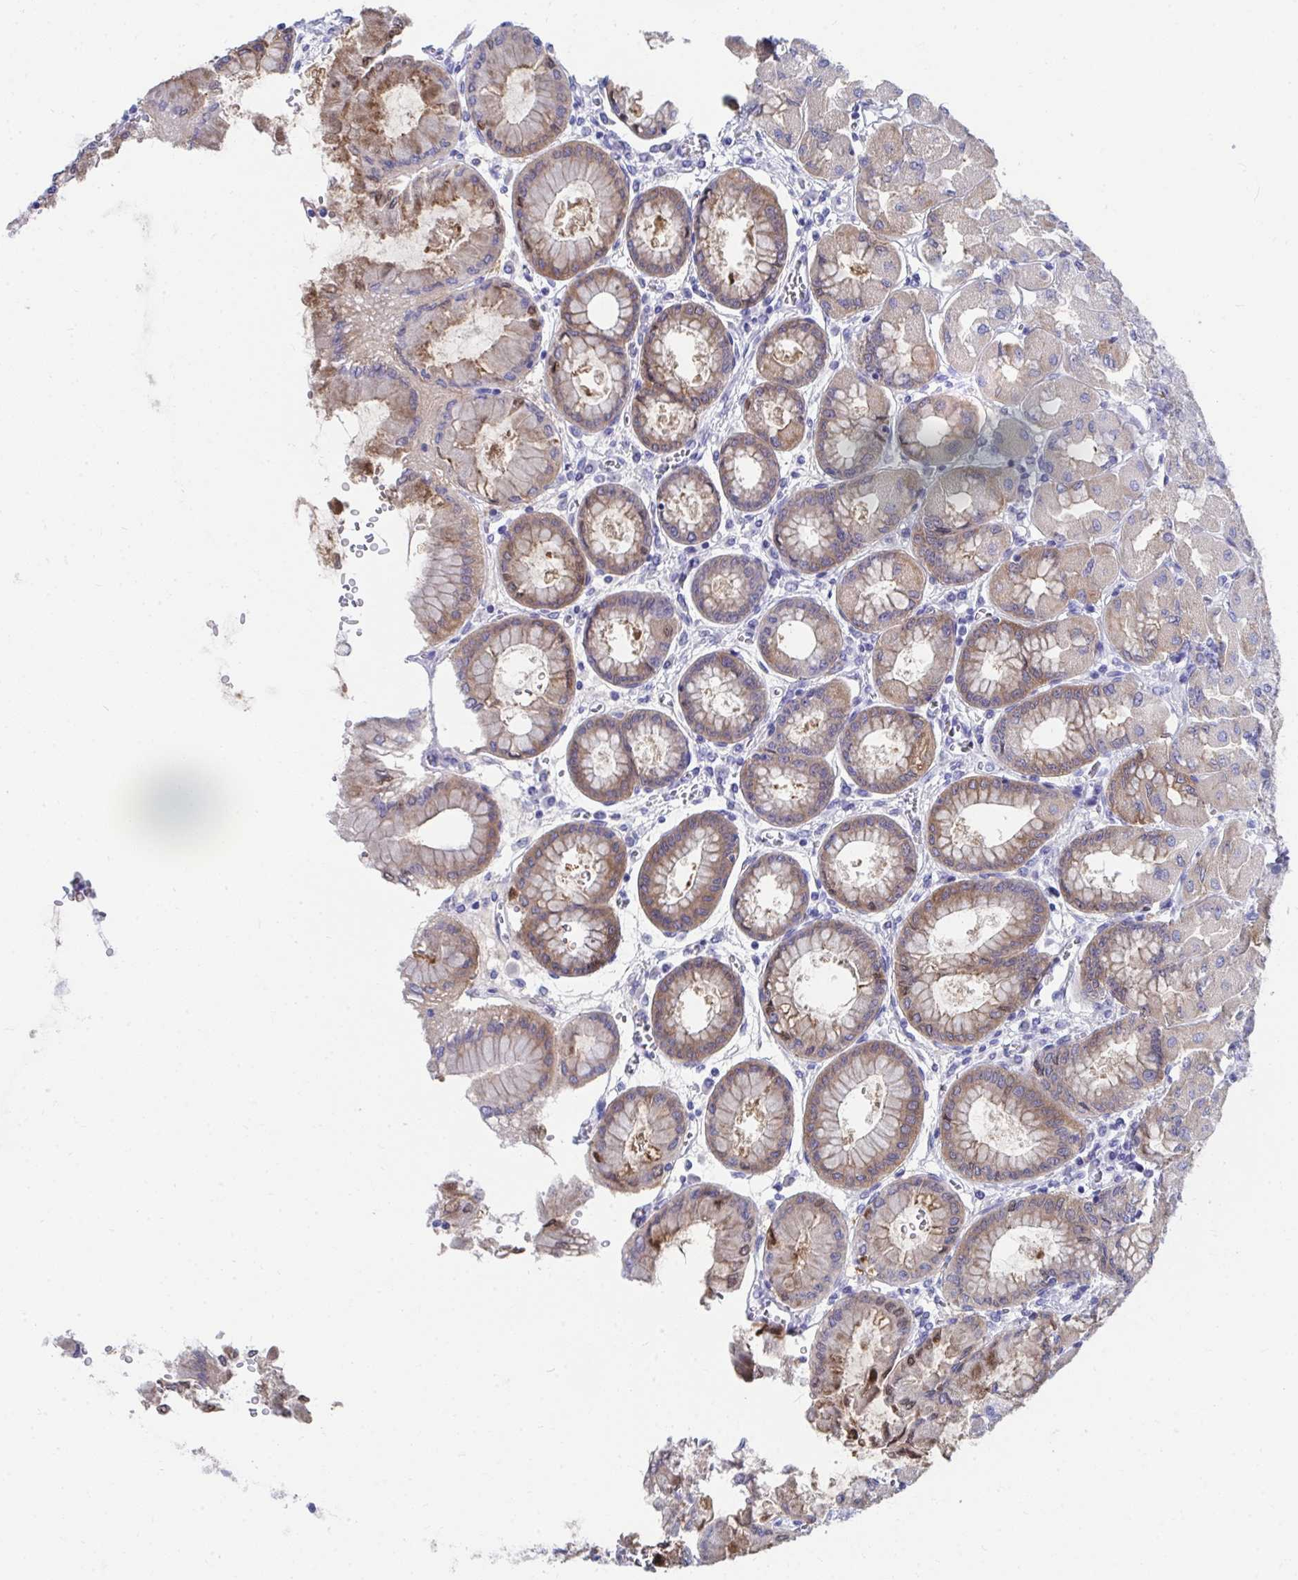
{"staining": {"intensity": "moderate", "quantity": "25%-75%", "location": "cytoplasmic/membranous"}, "tissue": "stomach", "cell_type": "Glandular cells", "image_type": "normal", "snomed": [{"axis": "morphology", "description": "Normal tissue, NOS"}, {"axis": "topography", "description": "Stomach, upper"}], "caption": "This image reveals benign stomach stained with immunohistochemistry (IHC) to label a protein in brown. The cytoplasmic/membranous of glandular cells show moderate positivity for the protein. Nuclei are counter-stained blue.", "gene": "HGD", "patient": {"sex": "female", "age": 56}}